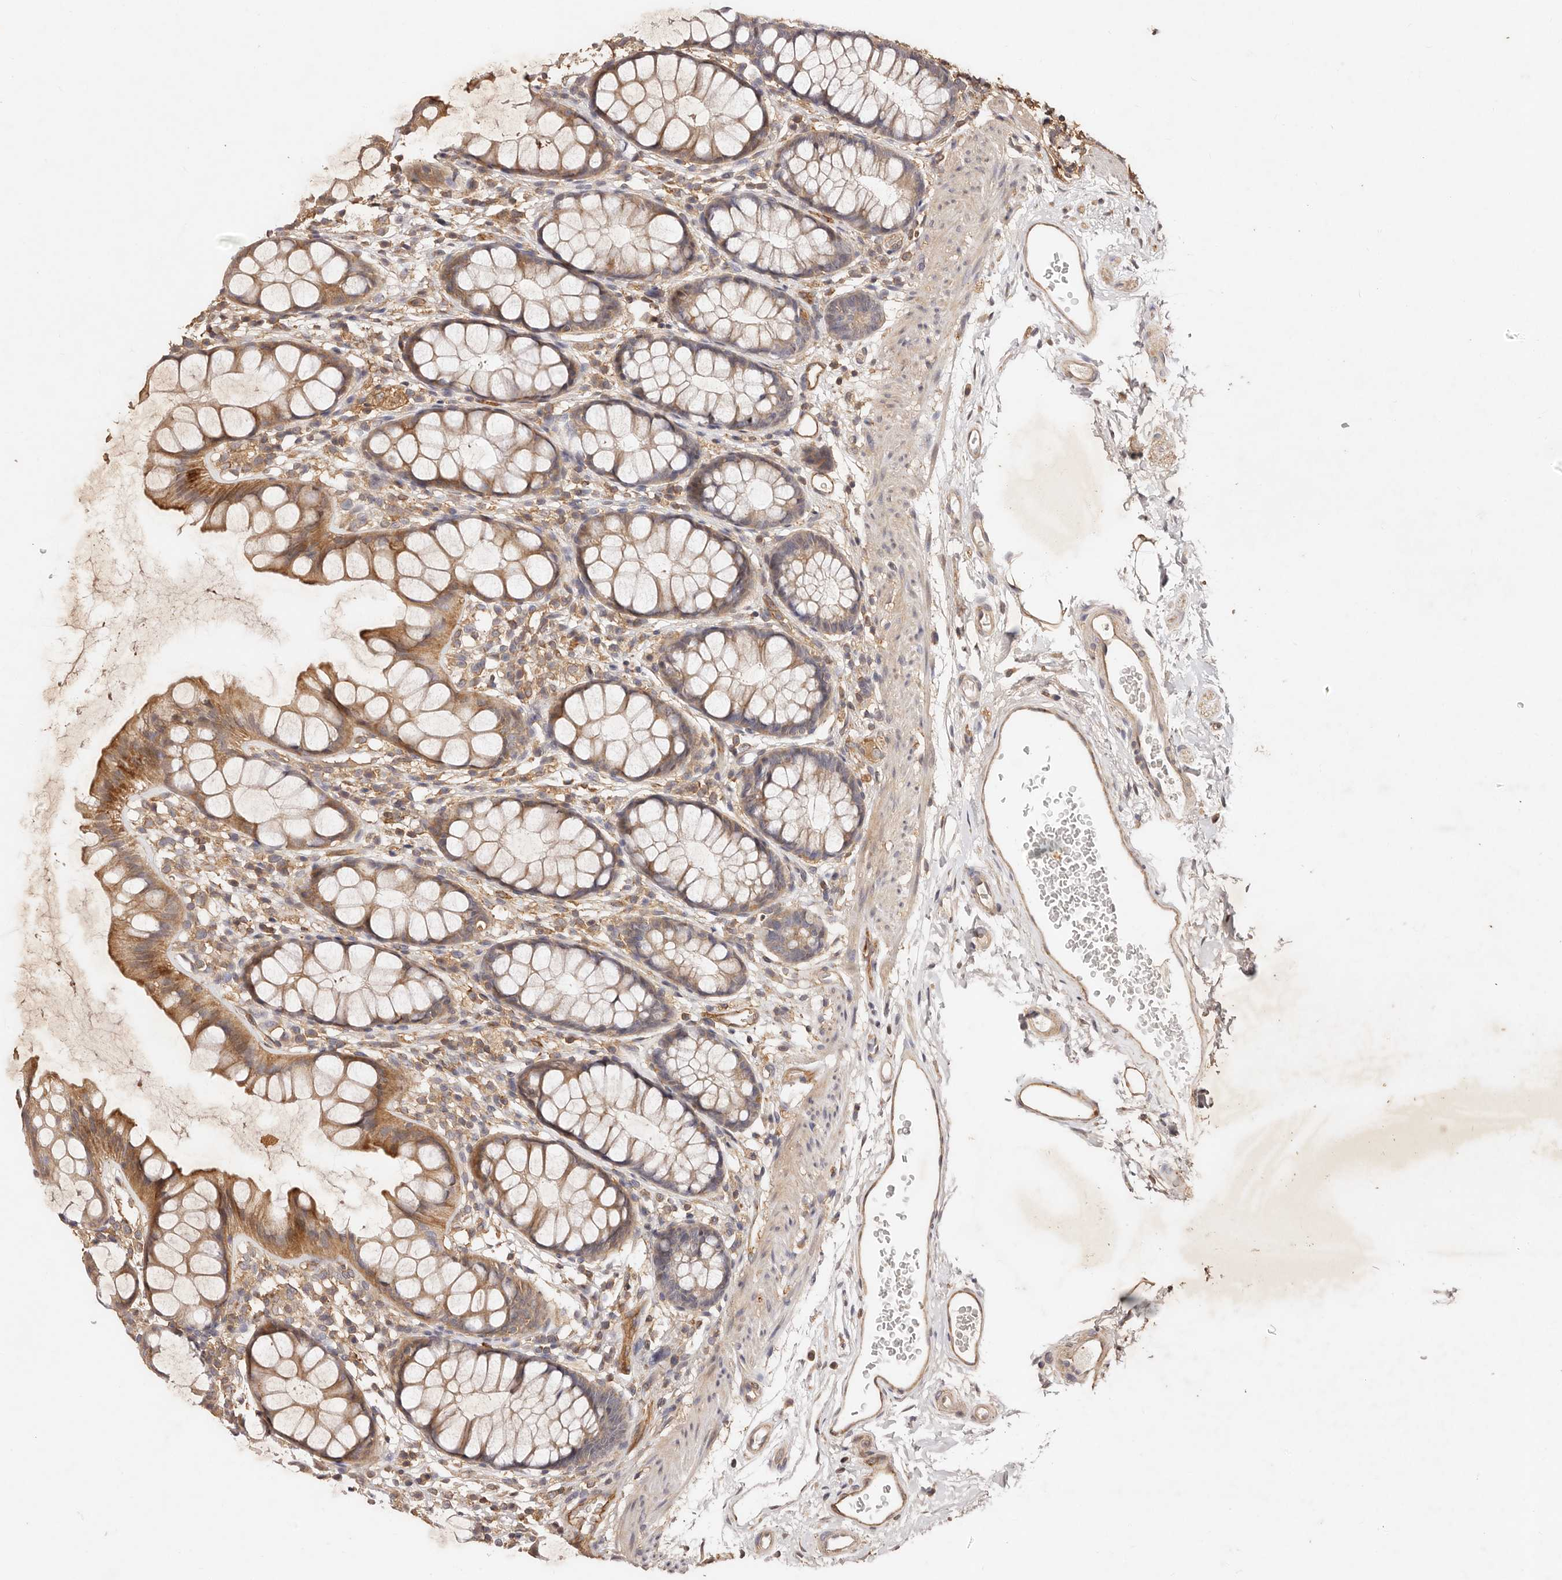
{"staining": {"intensity": "moderate", "quantity": ">75%", "location": "cytoplasmic/membranous"}, "tissue": "rectum", "cell_type": "Glandular cells", "image_type": "normal", "snomed": [{"axis": "morphology", "description": "Normal tissue, NOS"}, {"axis": "topography", "description": "Rectum"}], "caption": "Protein expression analysis of normal rectum reveals moderate cytoplasmic/membranous staining in approximately >75% of glandular cells.", "gene": "CCL14", "patient": {"sex": "female", "age": 65}}